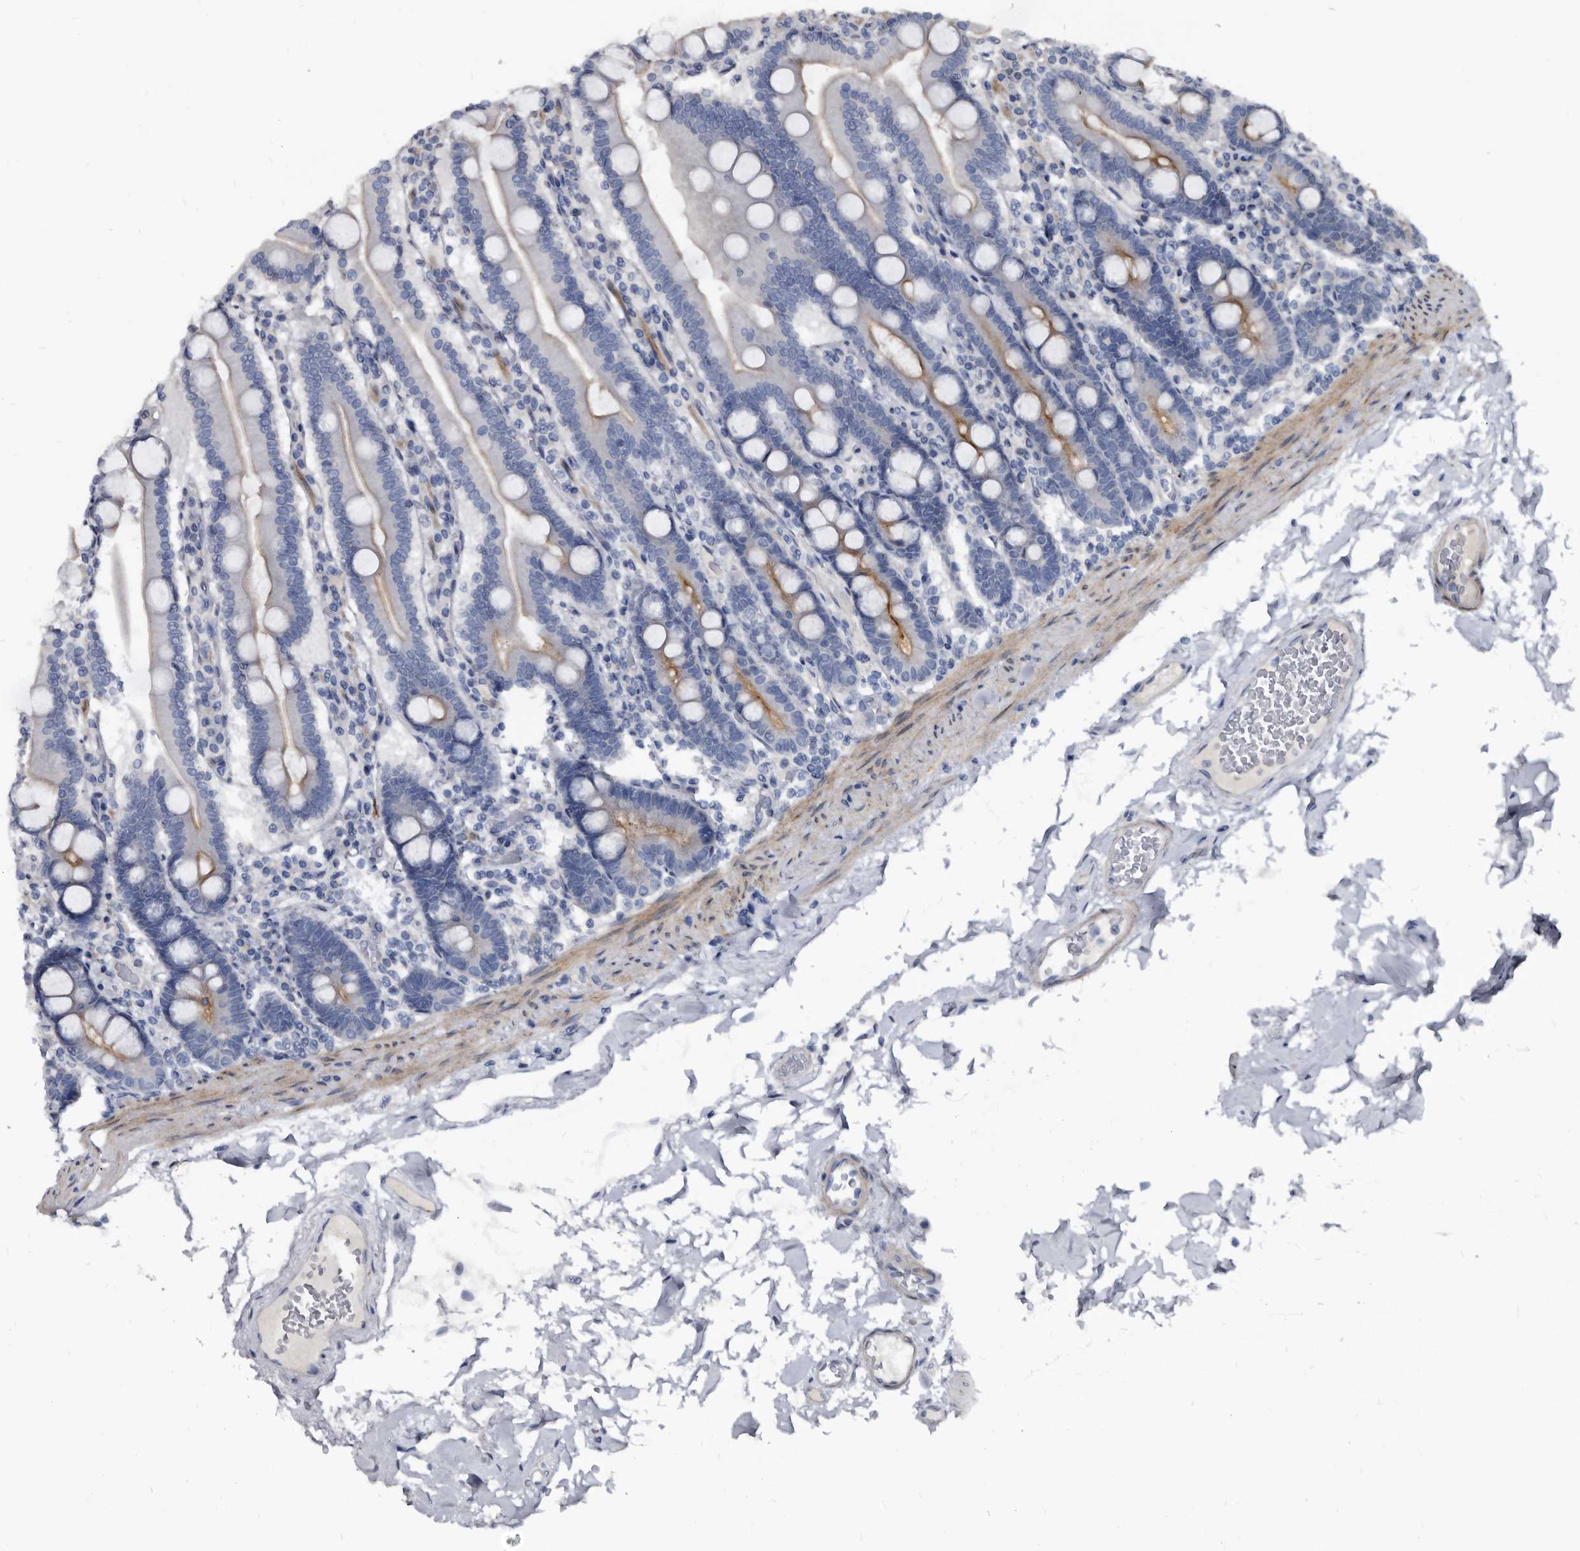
{"staining": {"intensity": "moderate", "quantity": "25%-75%", "location": "cytoplasmic/membranous"}, "tissue": "duodenum", "cell_type": "Glandular cells", "image_type": "normal", "snomed": [{"axis": "morphology", "description": "Normal tissue, NOS"}, {"axis": "topography", "description": "Duodenum"}], "caption": "High-power microscopy captured an immunohistochemistry micrograph of benign duodenum, revealing moderate cytoplasmic/membranous staining in about 25%-75% of glandular cells.", "gene": "PRSS8", "patient": {"sex": "male", "age": 55}}